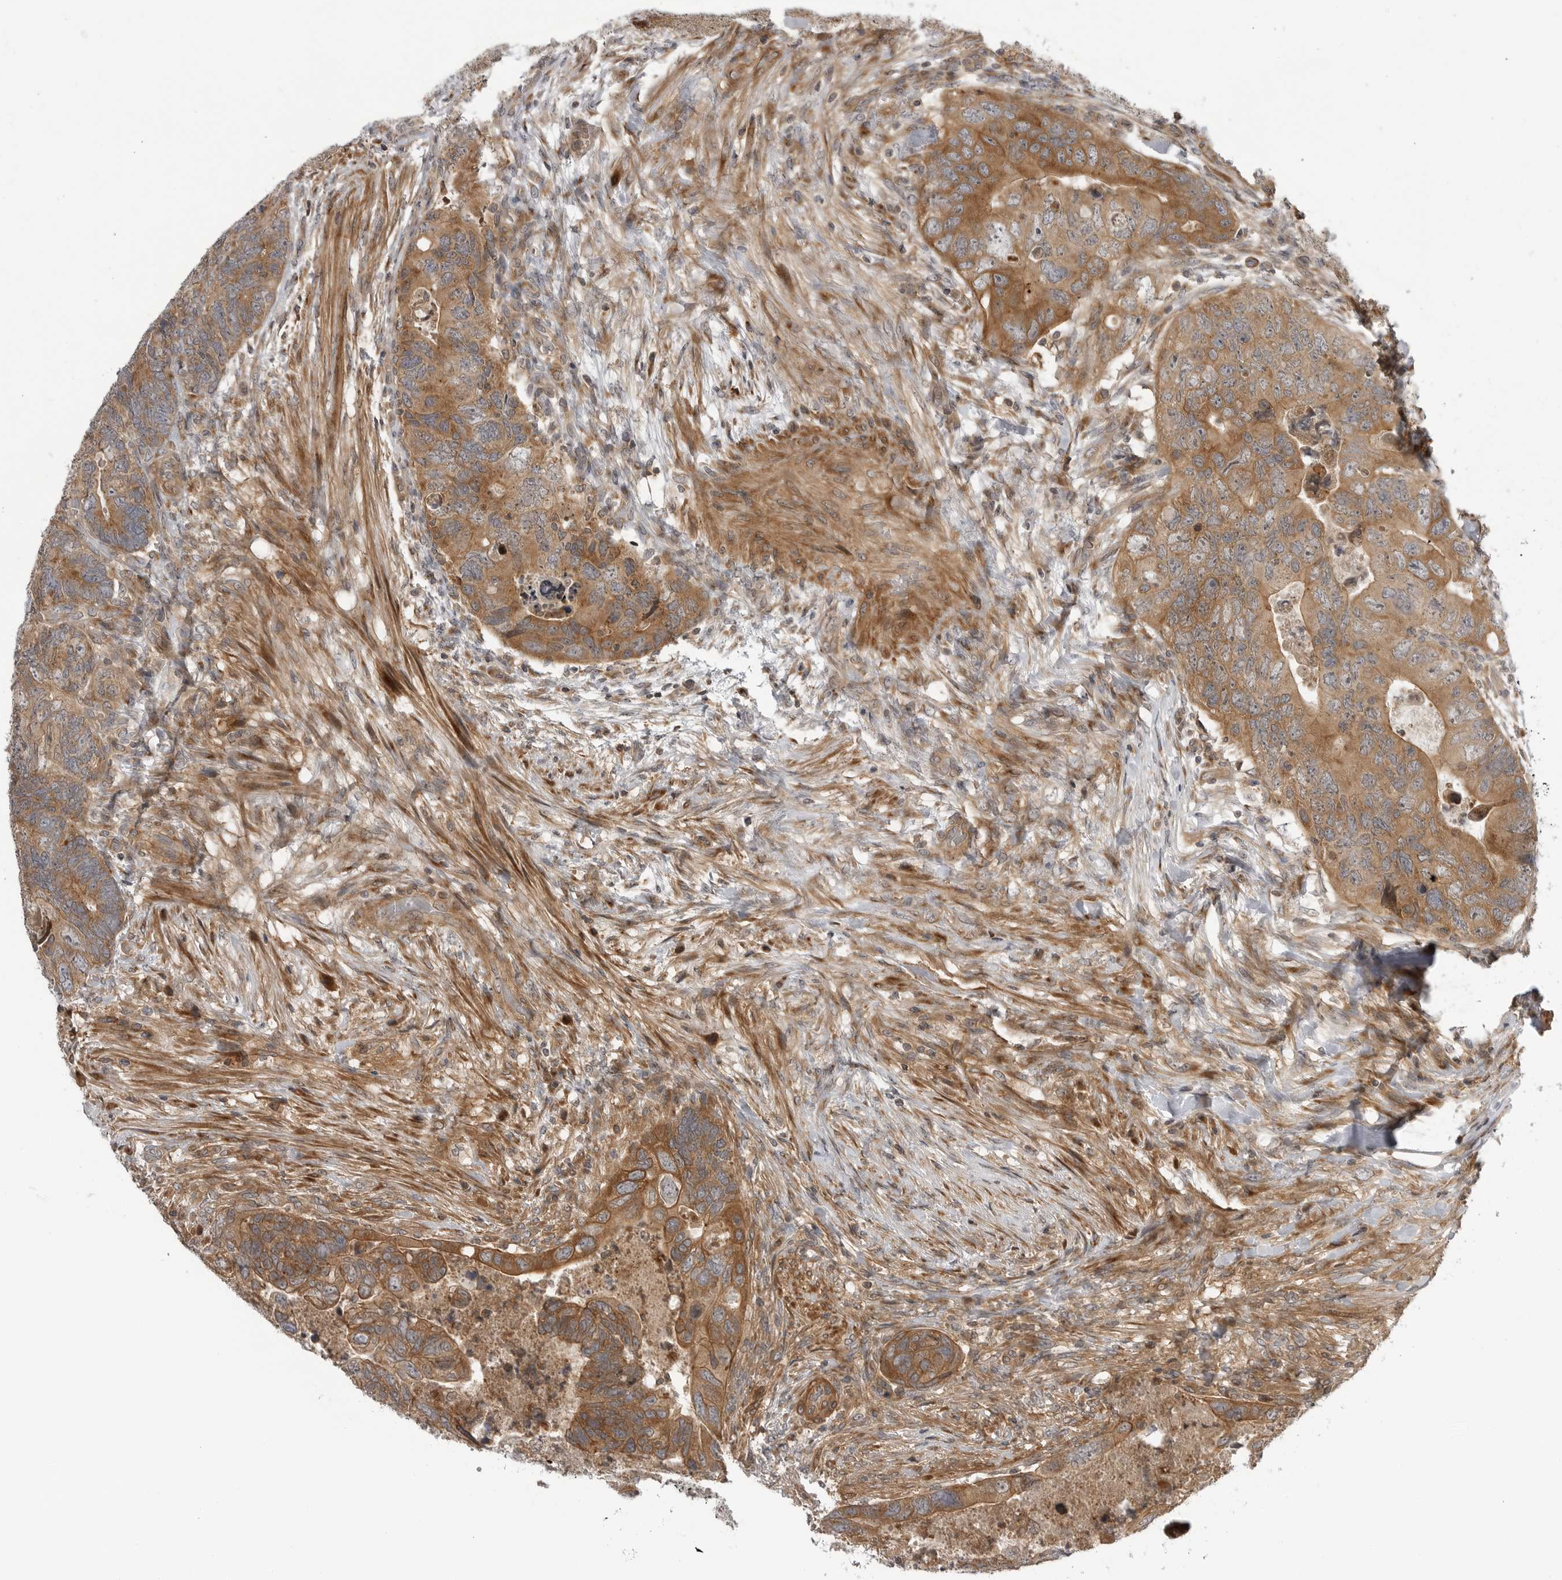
{"staining": {"intensity": "moderate", "quantity": ">75%", "location": "cytoplasmic/membranous"}, "tissue": "colorectal cancer", "cell_type": "Tumor cells", "image_type": "cancer", "snomed": [{"axis": "morphology", "description": "Adenocarcinoma, NOS"}, {"axis": "topography", "description": "Rectum"}], "caption": "Immunohistochemical staining of colorectal adenocarcinoma shows medium levels of moderate cytoplasmic/membranous positivity in approximately >75% of tumor cells. (Brightfield microscopy of DAB IHC at high magnification).", "gene": "LRRC45", "patient": {"sex": "male", "age": 63}}